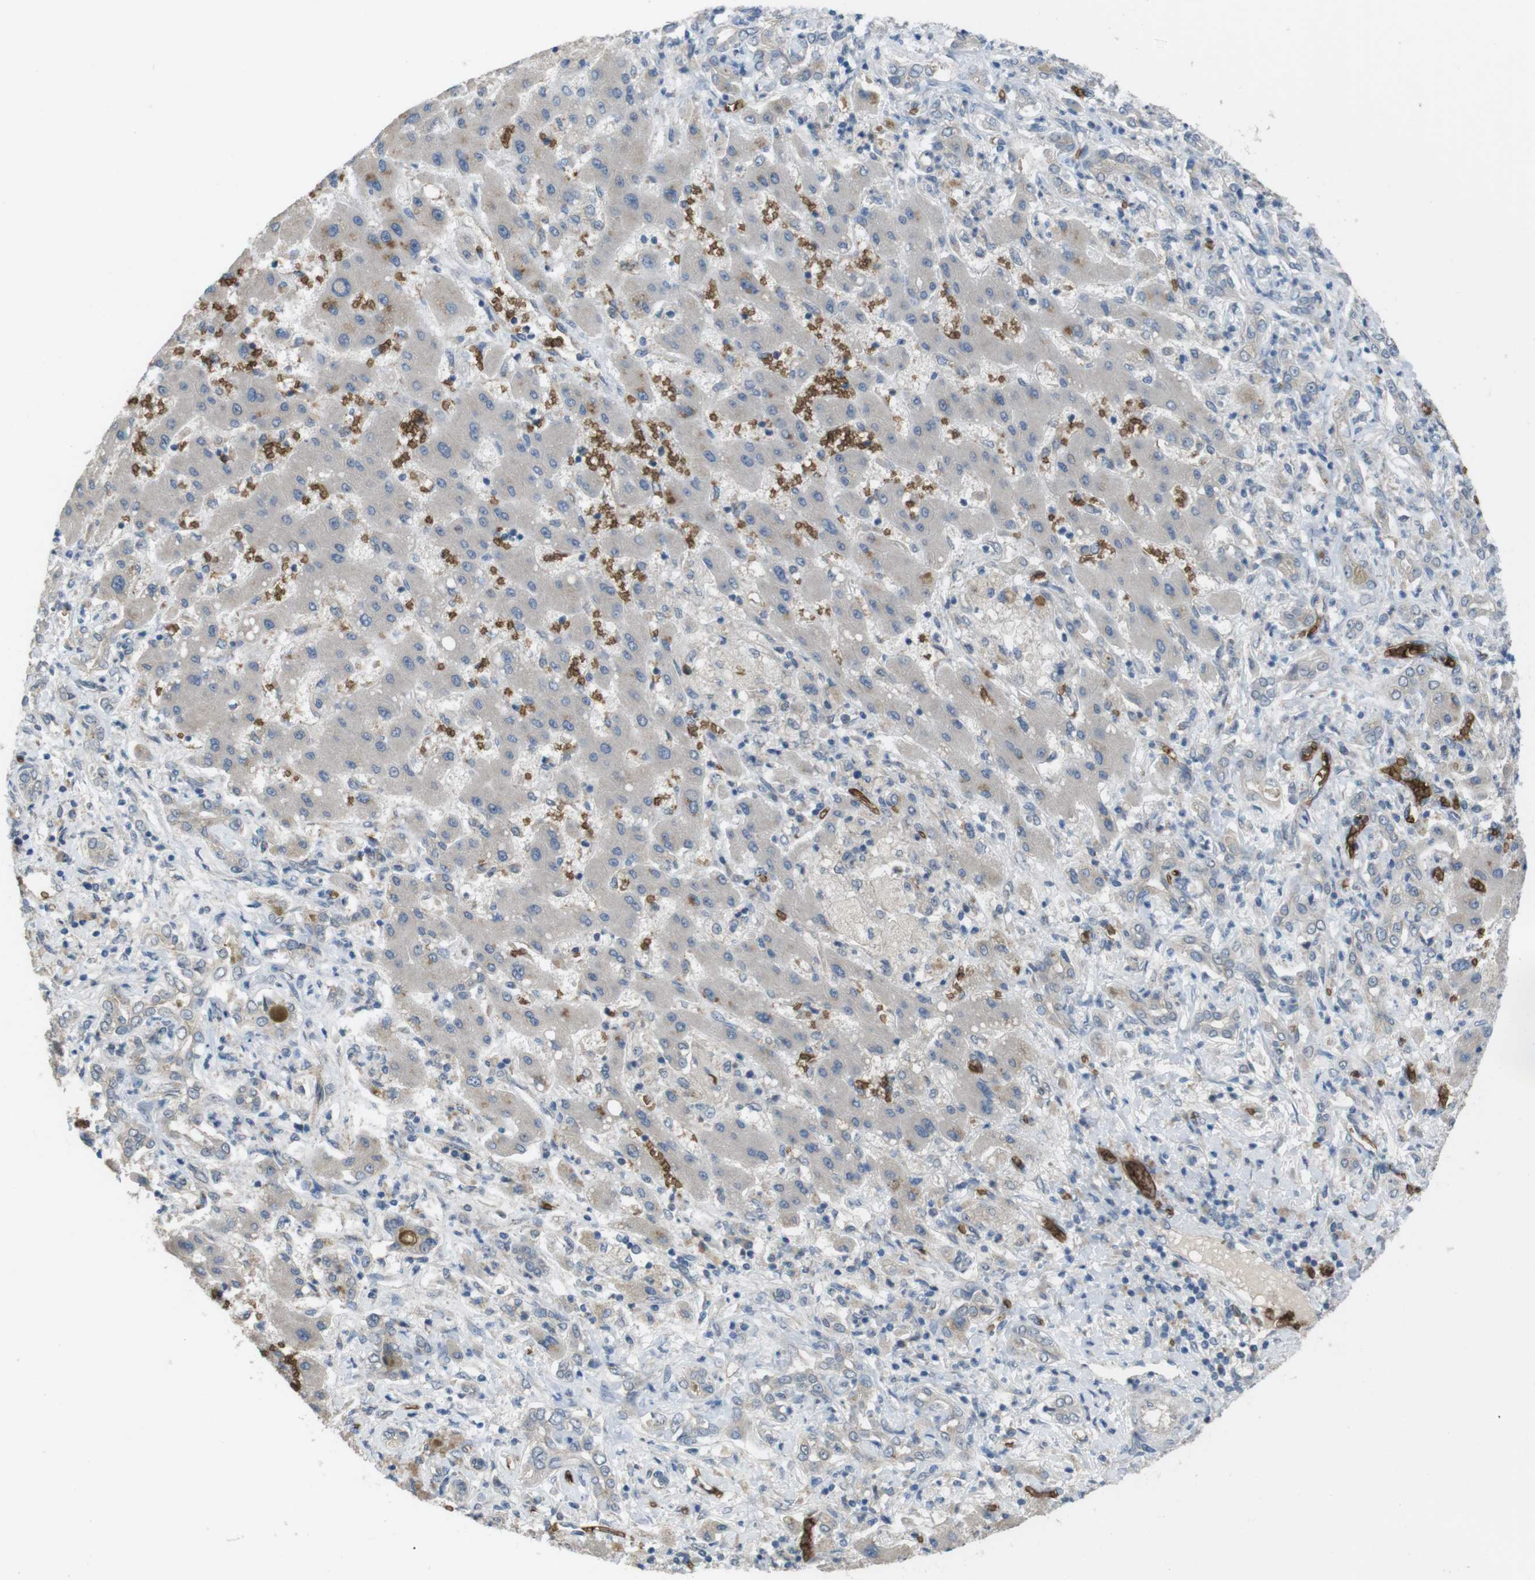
{"staining": {"intensity": "negative", "quantity": "none", "location": "none"}, "tissue": "liver cancer", "cell_type": "Tumor cells", "image_type": "cancer", "snomed": [{"axis": "morphology", "description": "Cholangiocarcinoma"}, {"axis": "topography", "description": "Liver"}], "caption": "IHC histopathology image of neoplastic tissue: human cholangiocarcinoma (liver) stained with DAB (3,3'-diaminobenzidine) demonstrates no significant protein staining in tumor cells. (DAB IHC, high magnification).", "gene": "GYPA", "patient": {"sex": "male", "age": 50}}